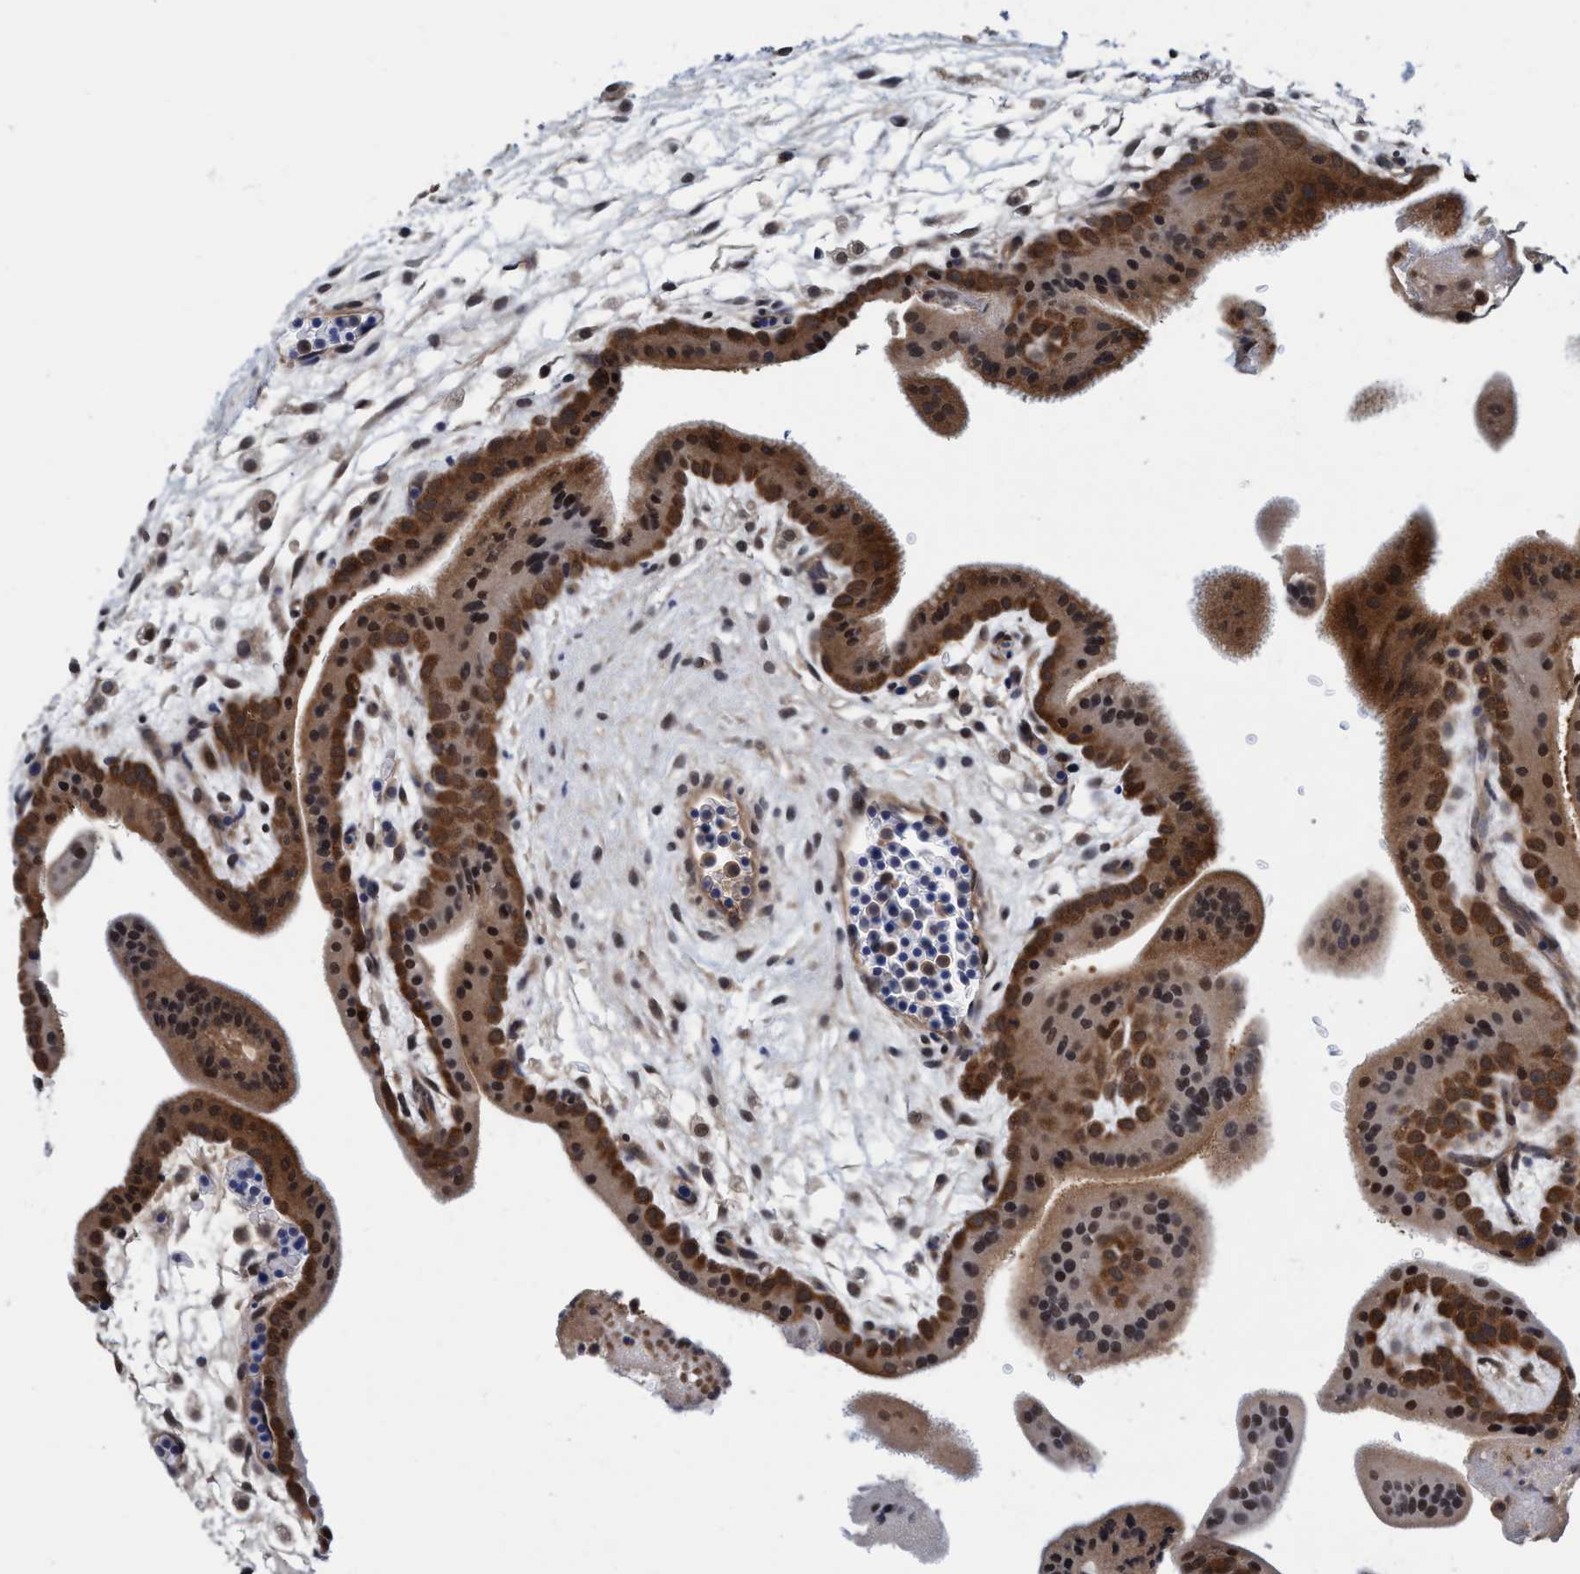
{"staining": {"intensity": "moderate", "quantity": ">75%", "location": "cytoplasmic/membranous,nuclear"}, "tissue": "placenta", "cell_type": "Trophoblastic cells", "image_type": "normal", "snomed": [{"axis": "morphology", "description": "Normal tissue, NOS"}, {"axis": "topography", "description": "Placenta"}], "caption": "Protein staining demonstrates moderate cytoplasmic/membranous,nuclear positivity in approximately >75% of trophoblastic cells in benign placenta.", "gene": "PSMD12", "patient": {"sex": "female", "age": 35}}